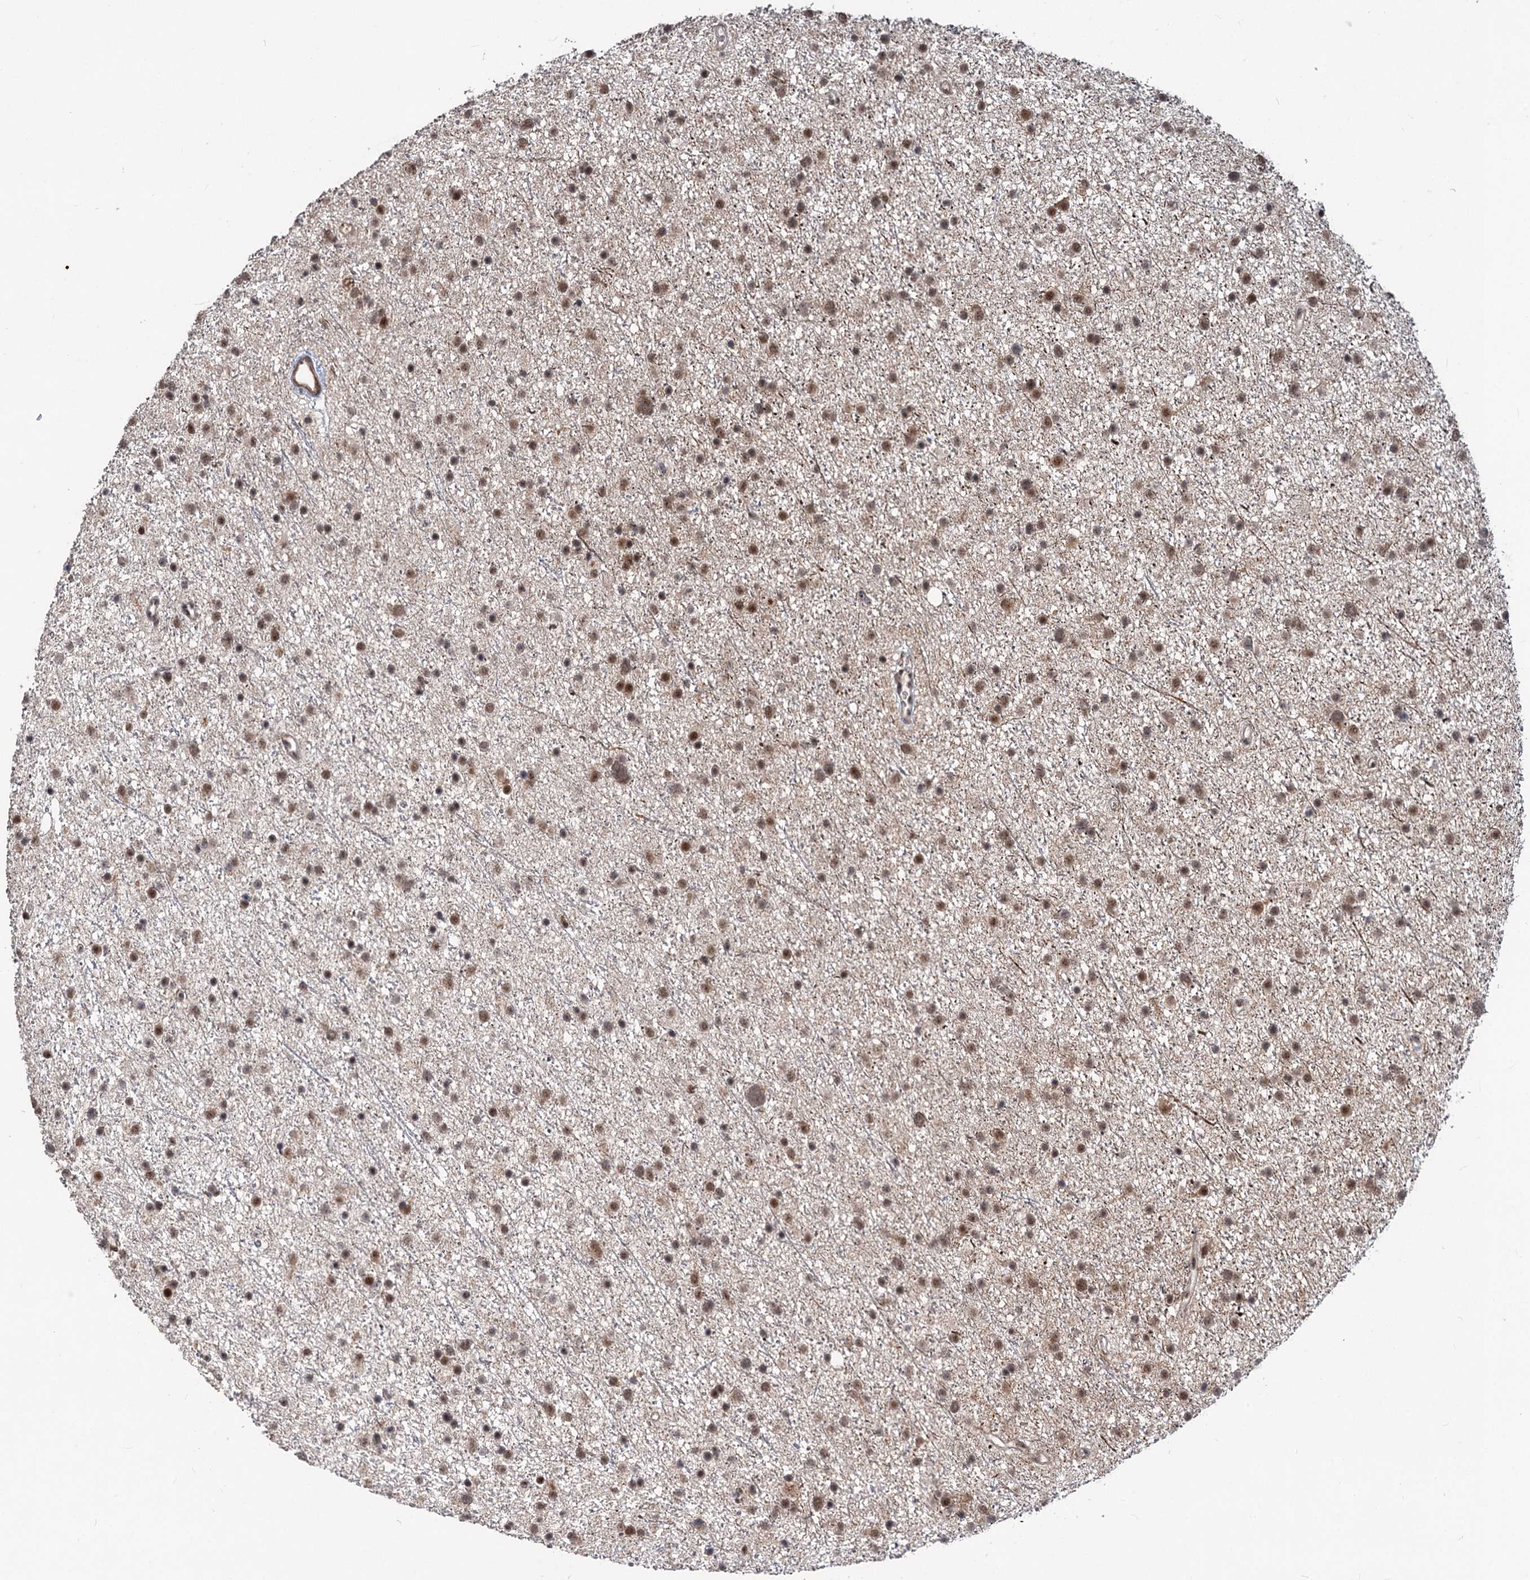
{"staining": {"intensity": "moderate", "quantity": ">75%", "location": "nuclear"}, "tissue": "glioma", "cell_type": "Tumor cells", "image_type": "cancer", "snomed": [{"axis": "morphology", "description": "Glioma, malignant, Low grade"}, {"axis": "topography", "description": "Cerebral cortex"}], "caption": "Malignant low-grade glioma stained with DAB immunohistochemistry (IHC) demonstrates medium levels of moderate nuclear expression in approximately >75% of tumor cells.", "gene": "PHF8", "patient": {"sex": "female", "age": 39}}